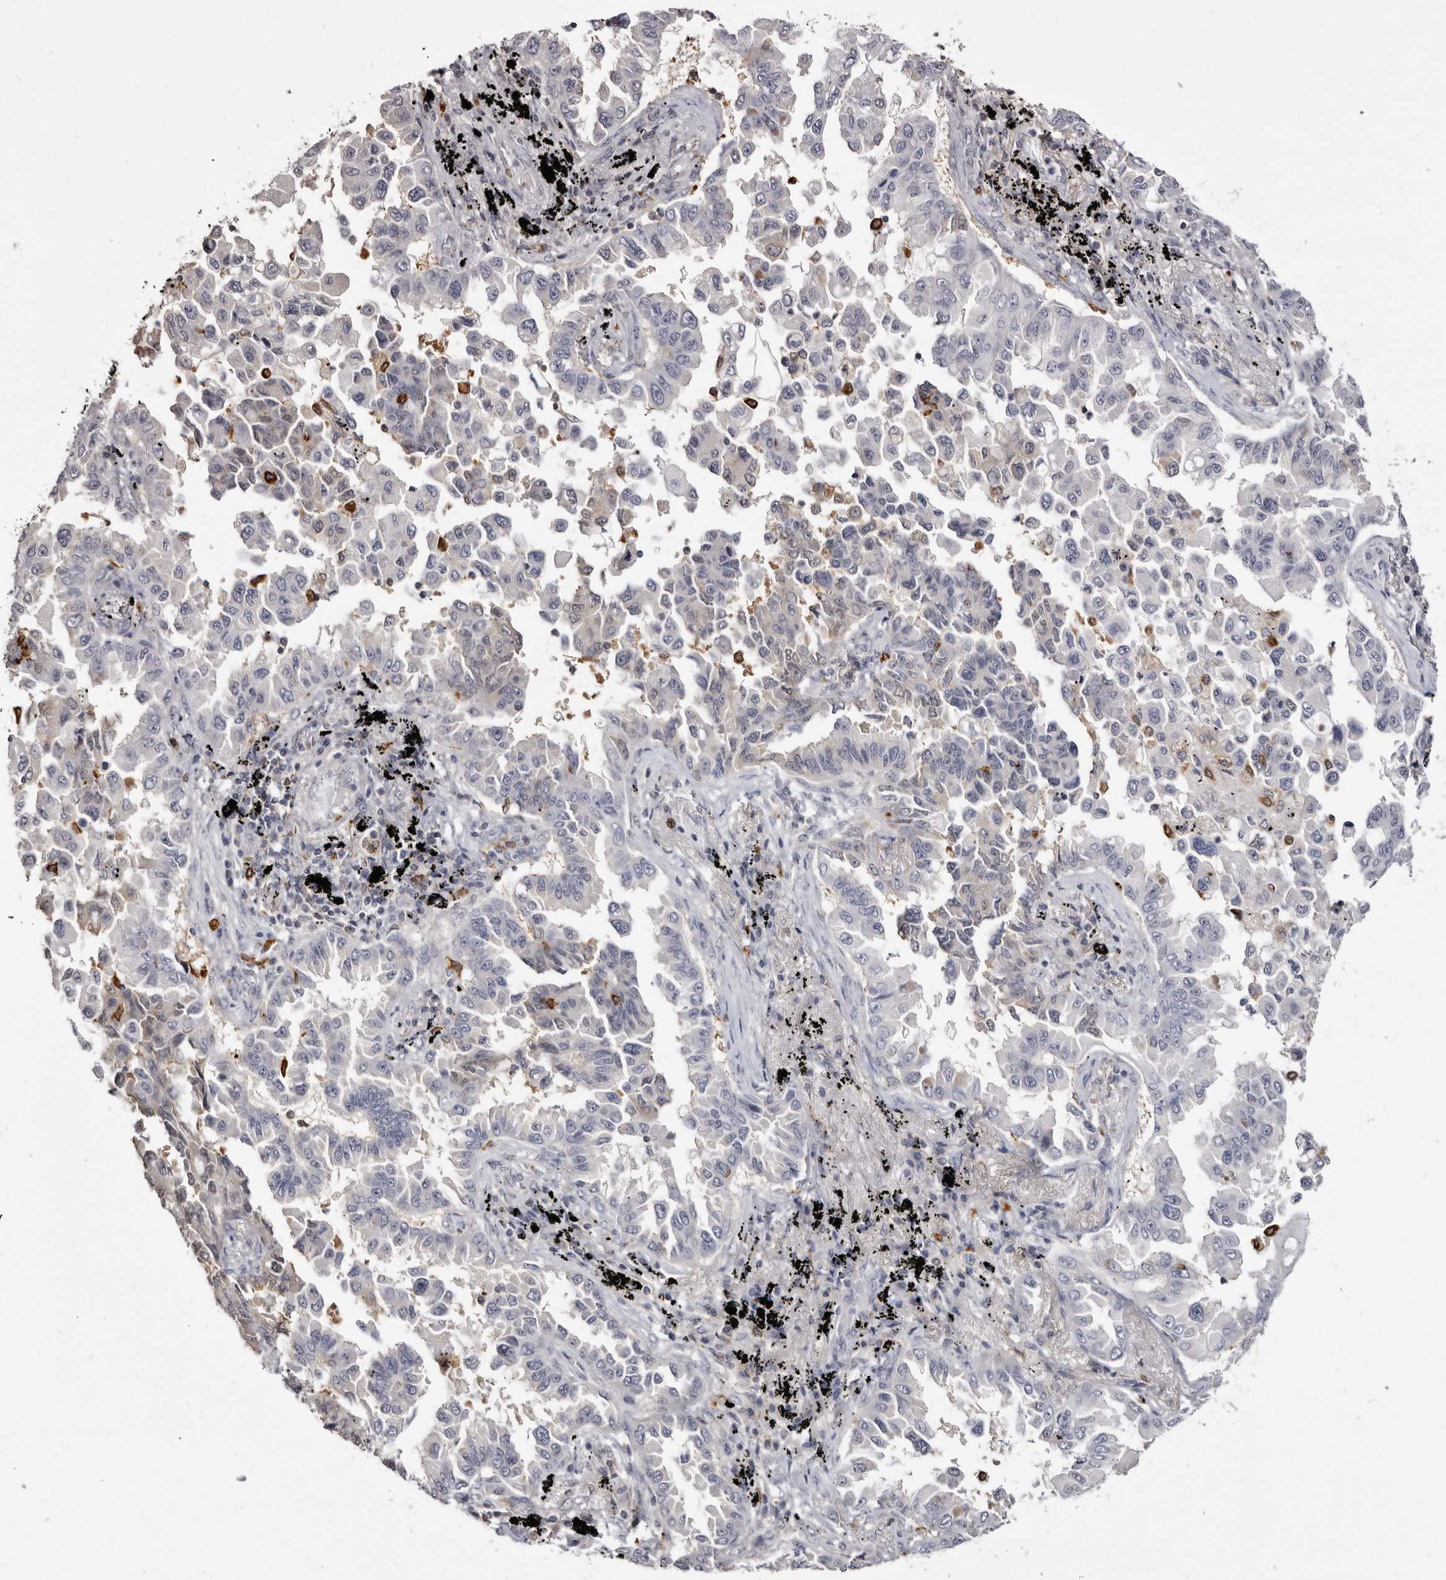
{"staining": {"intensity": "negative", "quantity": "none", "location": "none"}, "tissue": "lung cancer", "cell_type": "Tumor cells", "image_type": "cancer", "snomed": [{"axis": "morphology", "description": "Adenocarcinoma, NOS"}, {"axis": "topography", "description": "Lung"}], "caption": "Tumor cells are negative for brown protein staining in lung cancer.", "gene": "TNNI1", "patient": {"sex": "female", "age": 67}}